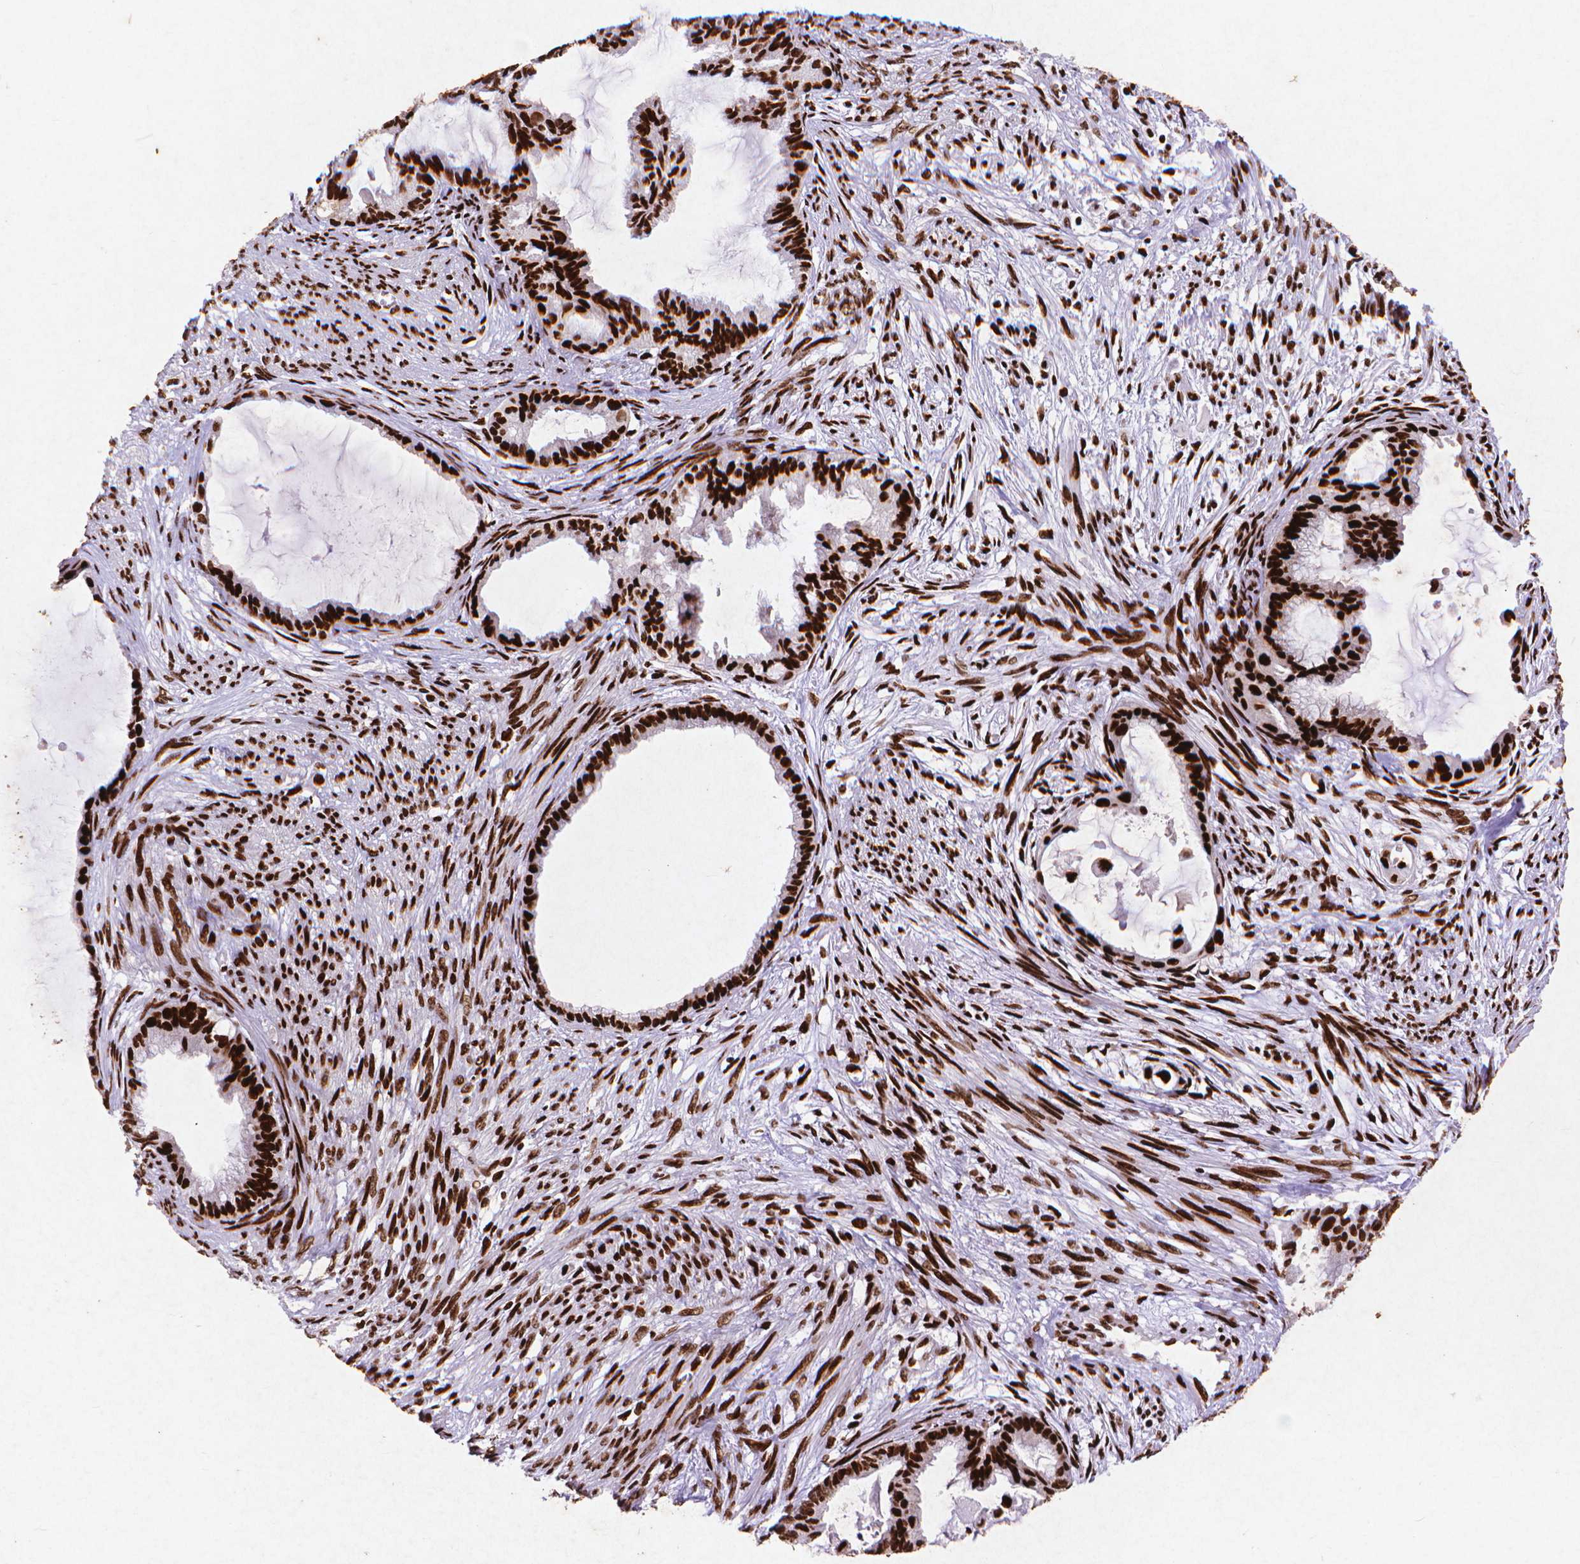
{"staining": {"intensity": "strong", "quantity": ">75%", "location": "nuclear"}, "tissue": "endometrial cancer", "cell_type": "Tumor cells", "image_type": "cancer", "snomed": [{"axis": "morphology", "description": "Adenocarcinoma, NOS"}, {"axis": "topography", "description": "Endometrium"}], "caption": "The image exhibits staining of endometrial cancer (adenocarcinoma), revealing strong nuclear protein staining (brown color) within tumor cells.", "gene": "CITED2", "patient": {"sex": "female", "age": 86}}